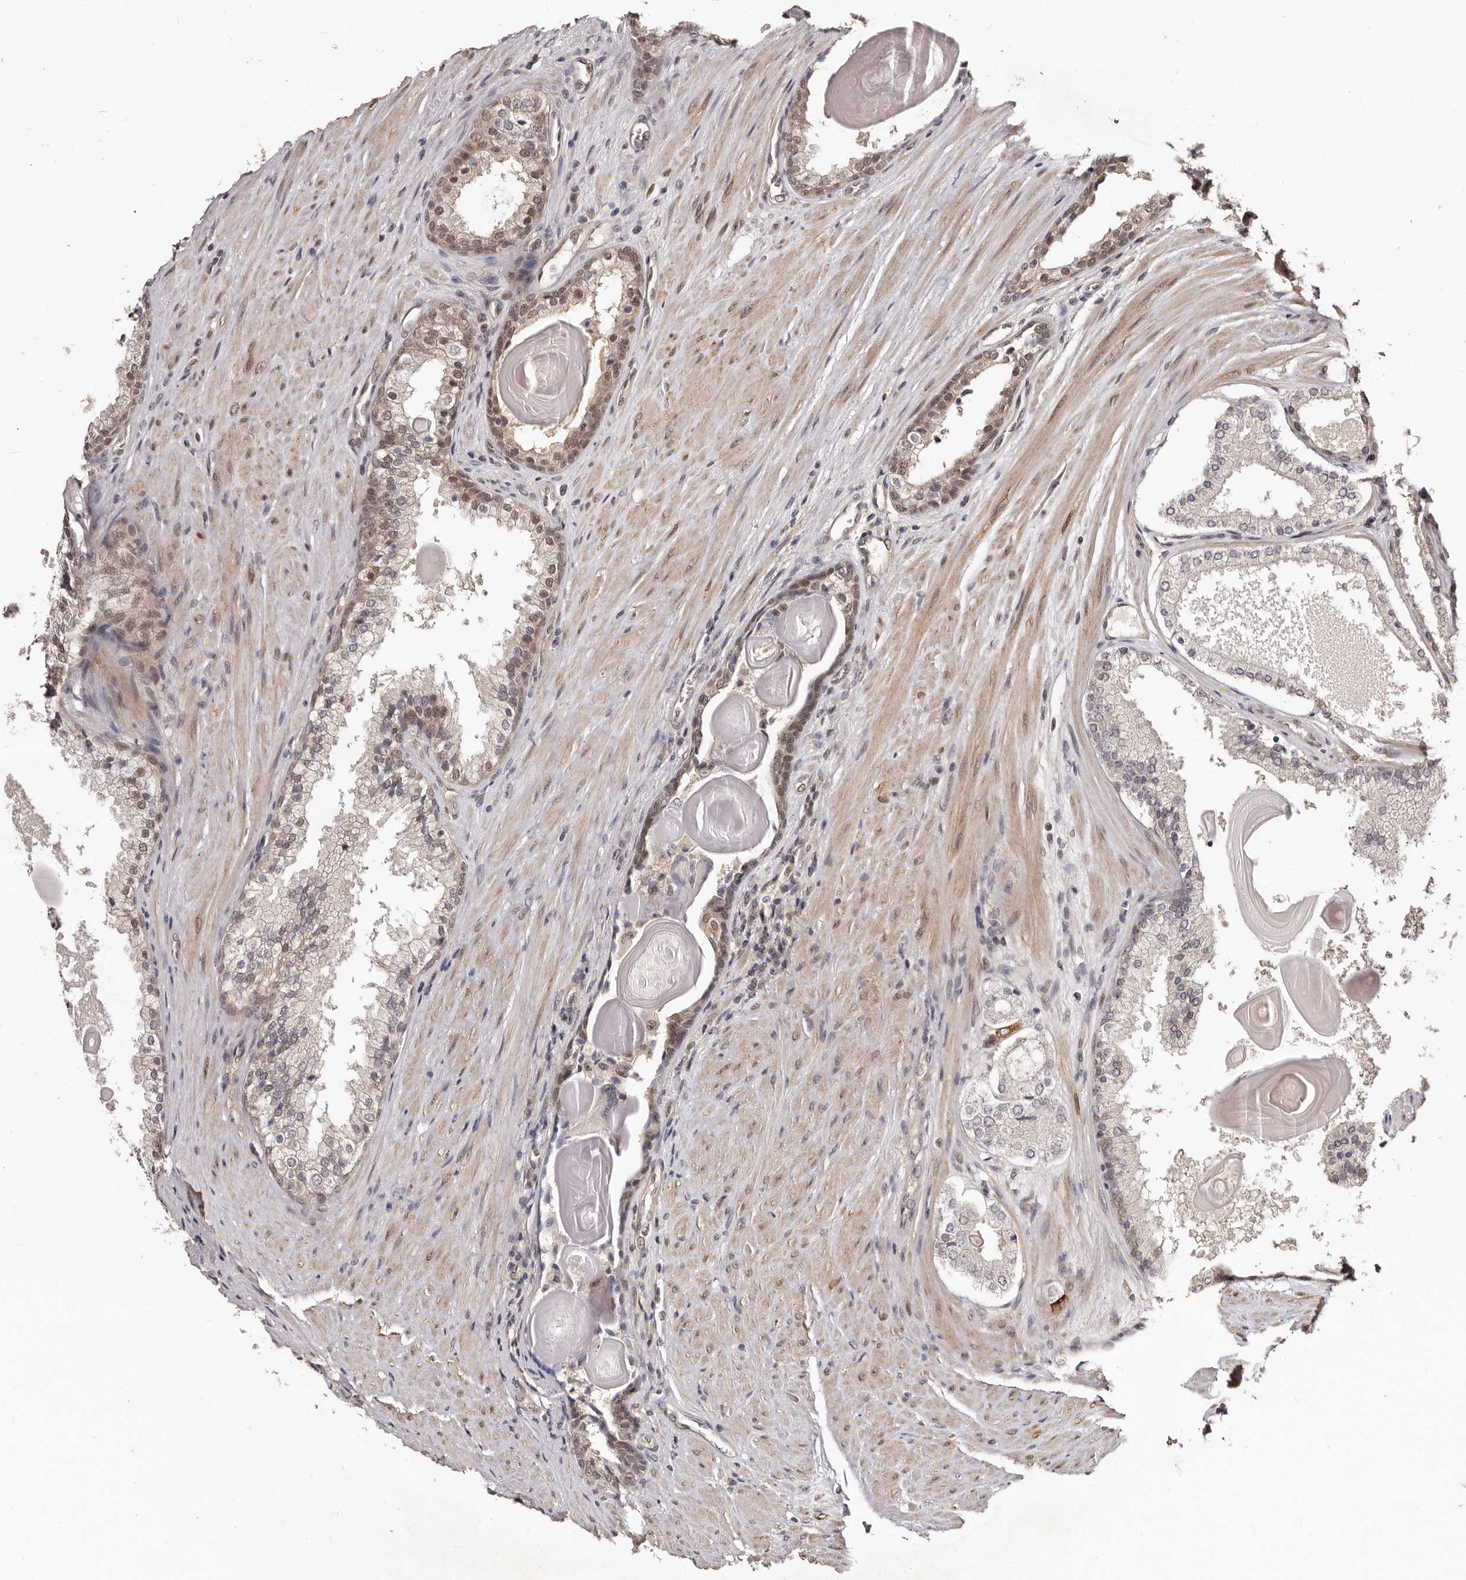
{"staining": {"intensity": "weak", "quantity": "25%-75%", "location": "nuclear"}, "tissue": "prostate cancer", "cell_type": "Tumor cells", "image_type": "cancer", "snomed": [{"axis": "morphology", "description": "Adenocarcinoma, High grade"}, {"axis": "topography", "description": "Prostate"}], "caption": "There is low levels of weak nuclear expression in tumor cells of prostate cancer (adenocarcinoma (high-grade)), as demonstrated by immunohistochemical staining (brown color).", "gene": "TBC1D22B", "patient": {"sex": "male", "age": 60}}